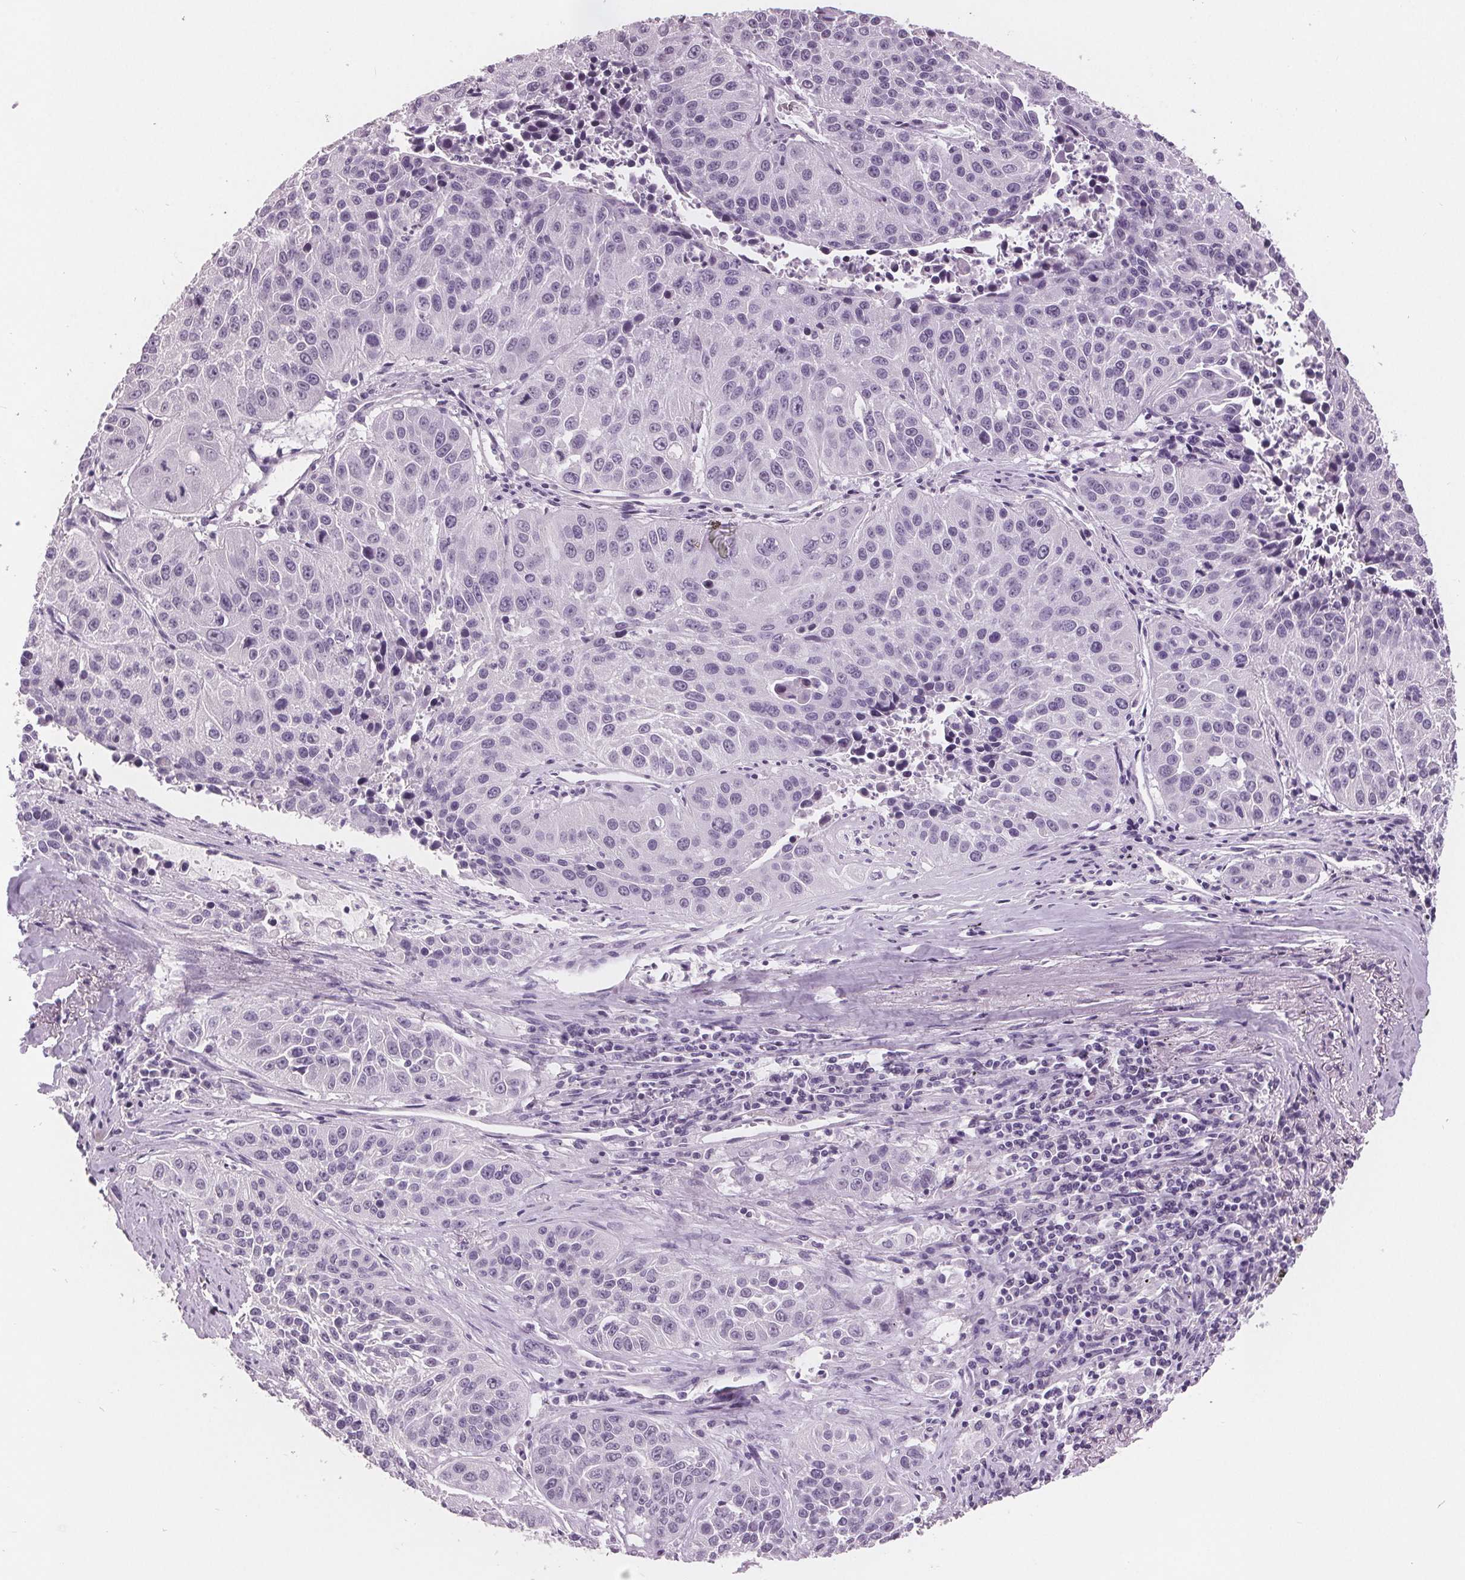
{"staining": {"intensity": "negative", "quantity": "none", "location": "none"}, "tissue": "lung cancer", "cell_type": "Tumor cells", "image_type": "cancer", "snomed": [{"axis": "morphology", "description": "Squamous cell carcinoma, NOS"}, {"axis": "topography", "description": "Lung"}], "caption": "A micrograph of human lung cancer is negative for staining in tumor cells.", "gene": "AMBP", "patient": {"sex": "female", "age": 61}}